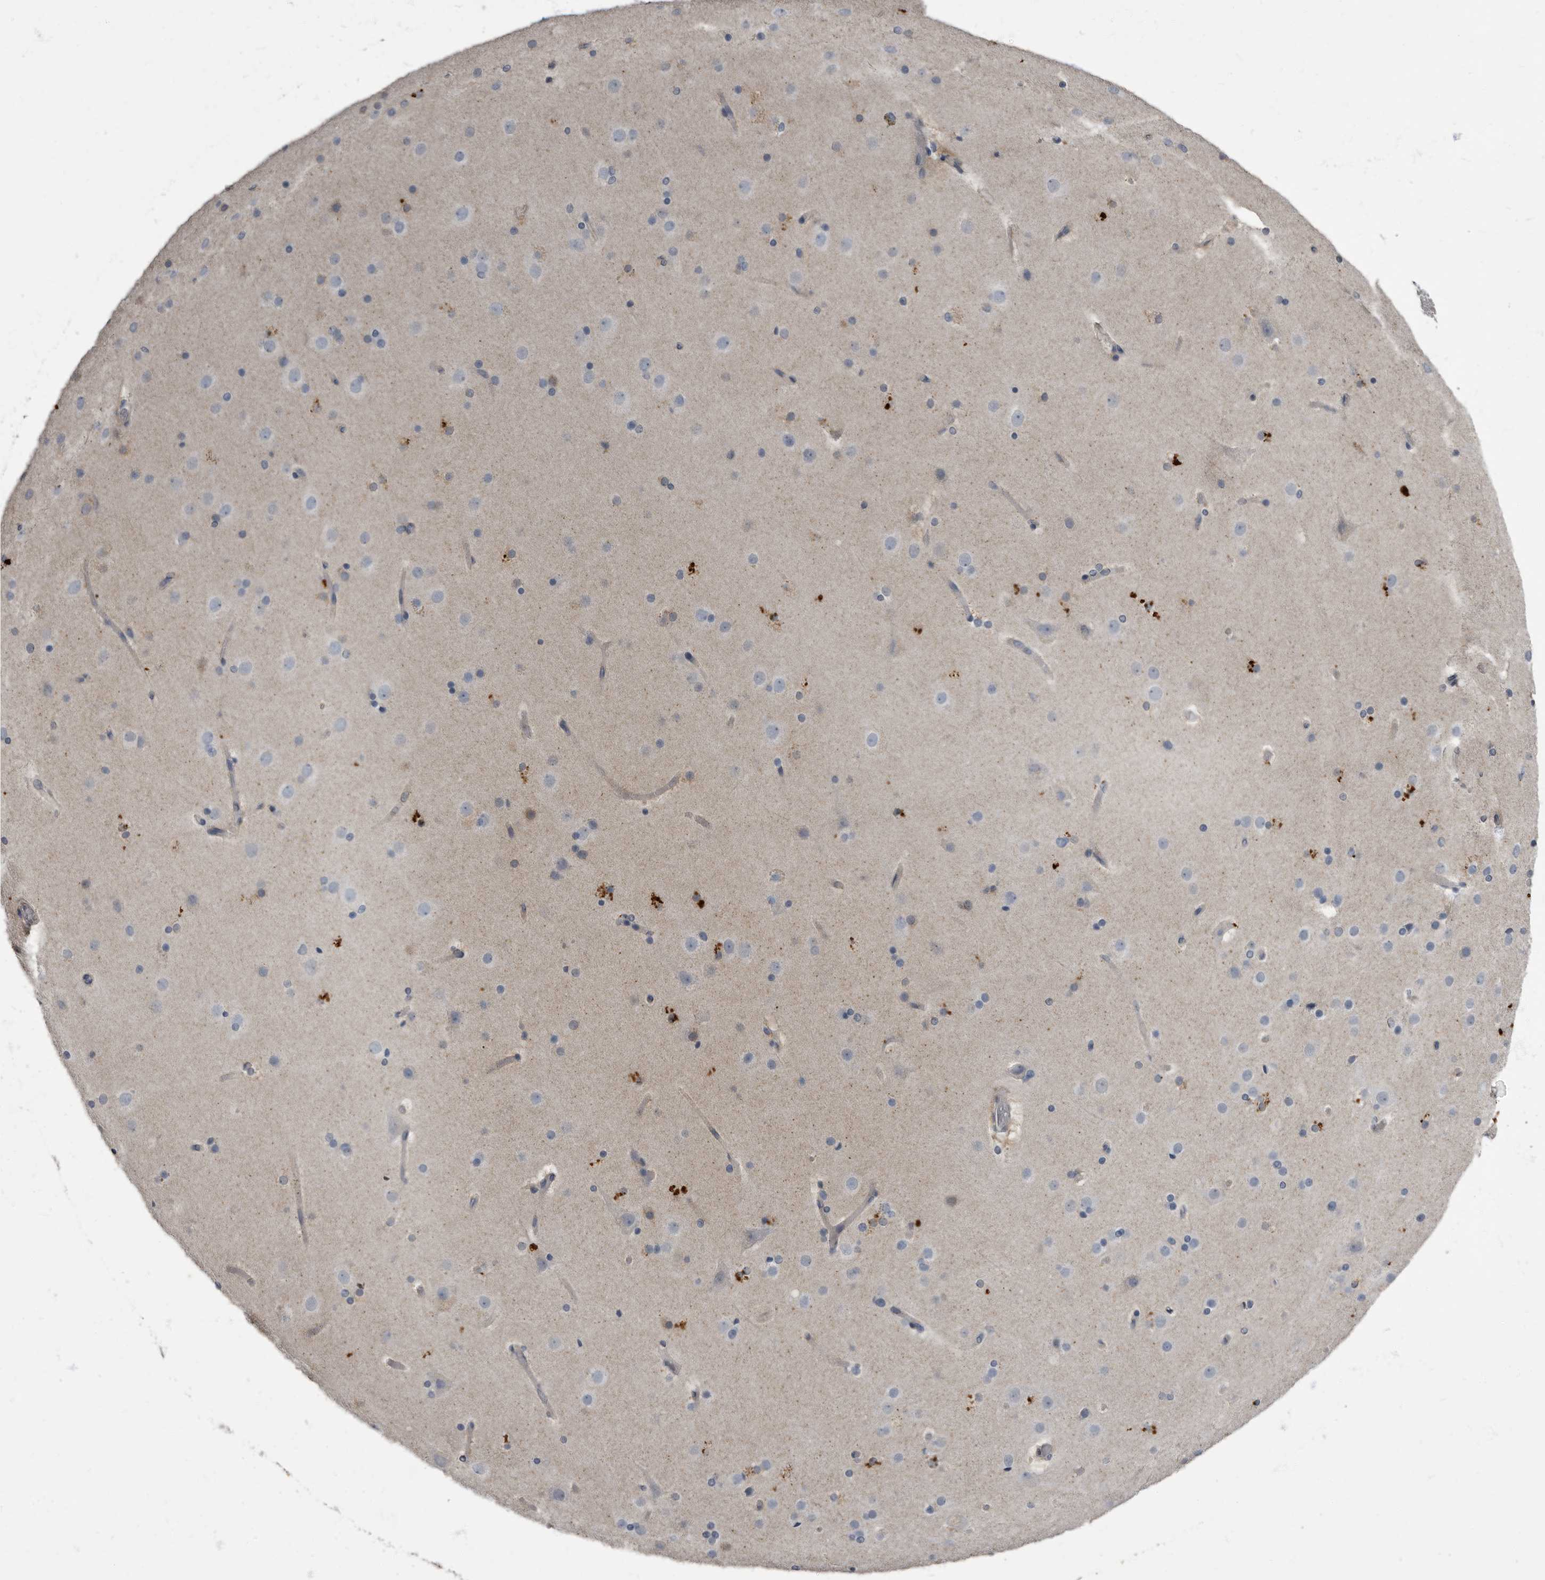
{"staining": {"intensity": "negative", "quantity": "none", "location": "none"}, "tissue": "cerebral cortex", "cell_type": "Endothelial cells", "image_type": "normal", "snomed": [{"axis": "morphology", "description": "Normal tissue, NOS"}, {"axis": "topography", "description": "Cerebral cortex"}], "caption": "Immunohistochemical staining of unremarkable human cerebral cortex shows no significant expression in endothelial cells.", "gene": "TPD52L1", "patient": {"sex": "male", "age": 57}}